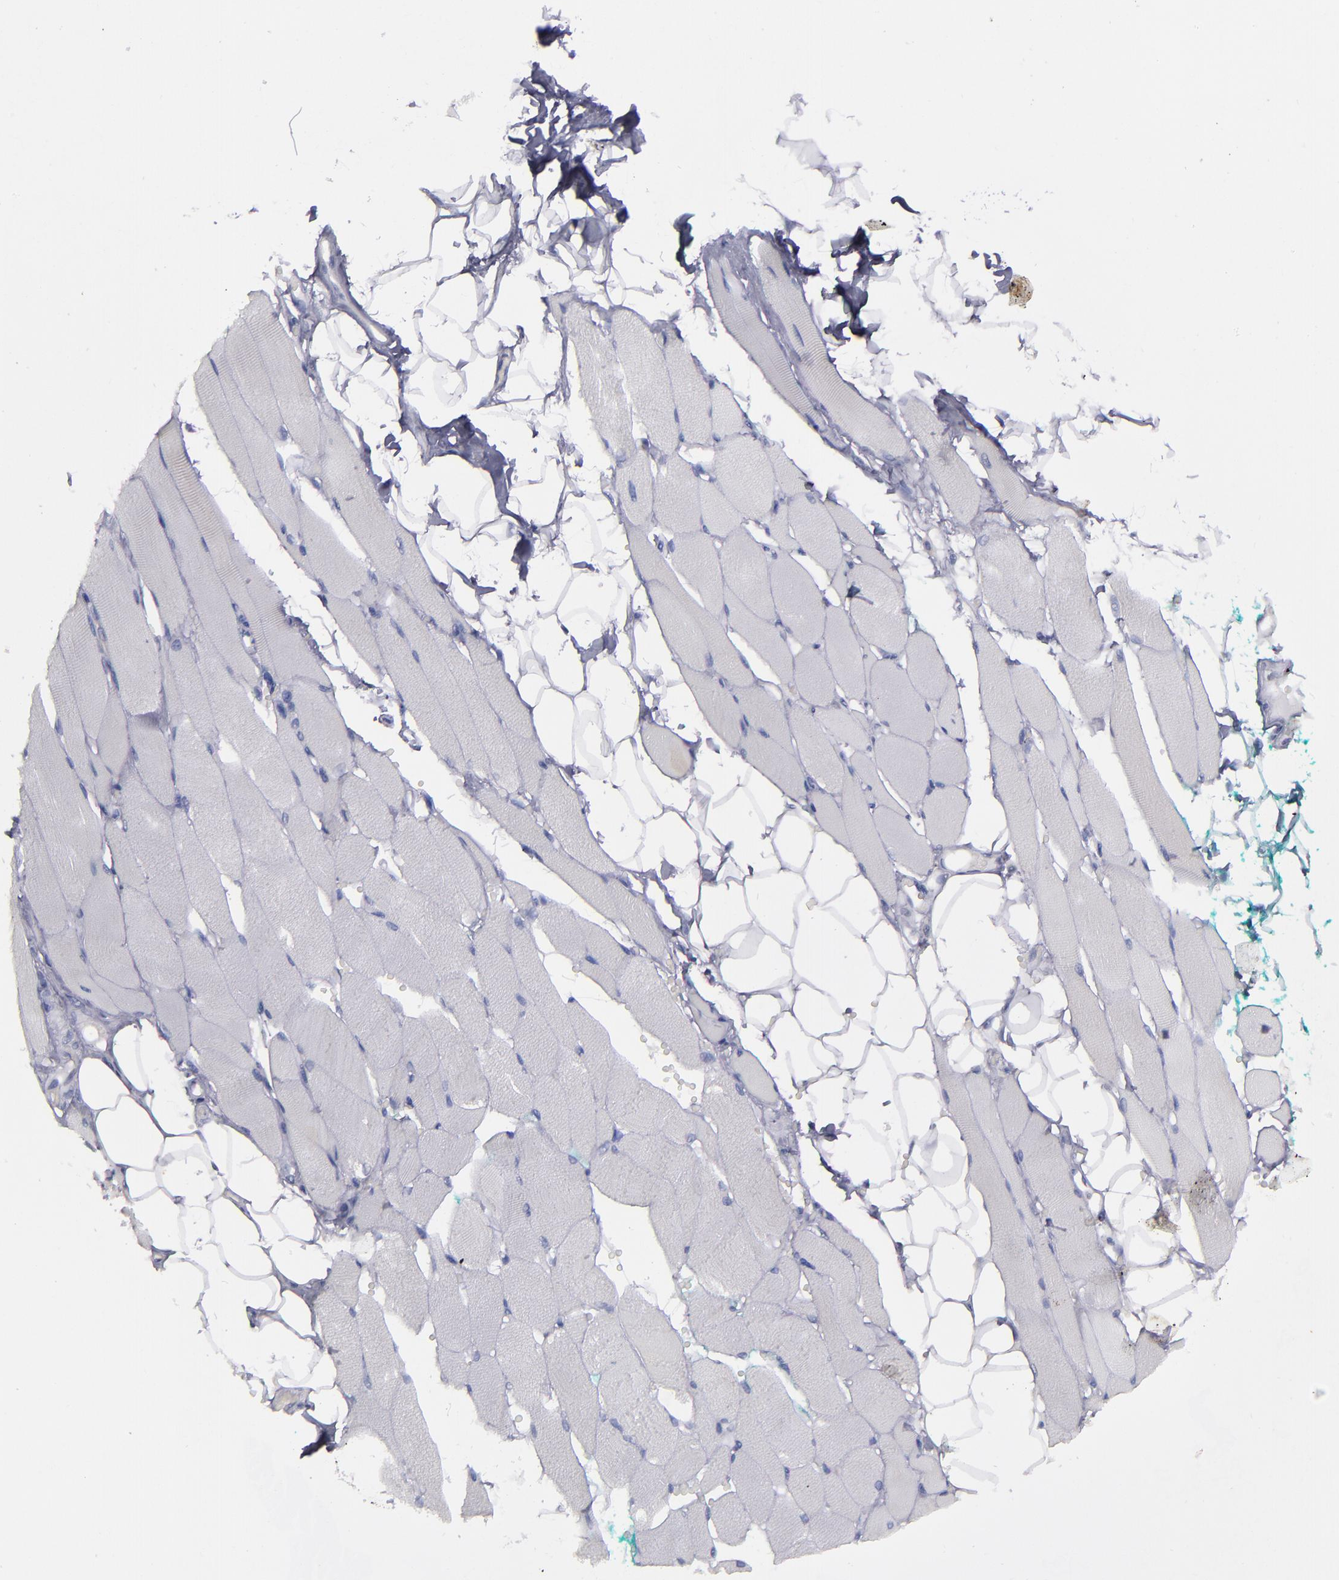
{"staining": {"intensity": "negative", "quantity": "none", "location": "none"}, "tissue": "skeletal muscle", "cell_type": "Myocytes", "image_type": "normal", "snomed": [{"axis": "morphology", "description": "Normal tissue, NOS"}, {"axis": "topography", "description": "Skeletal muscle"}, {"axis": "topography", "description": "Peripheral nerve tissue"}], "caption": "IHC of unremarkable skeletal muscle reveals no positivity in myocytes. (Immunohistochemistry (ihc), brightfield microscopy, high magnification).", "gene": "IRF8", "patient": {"sex": "female", "age": 84}}